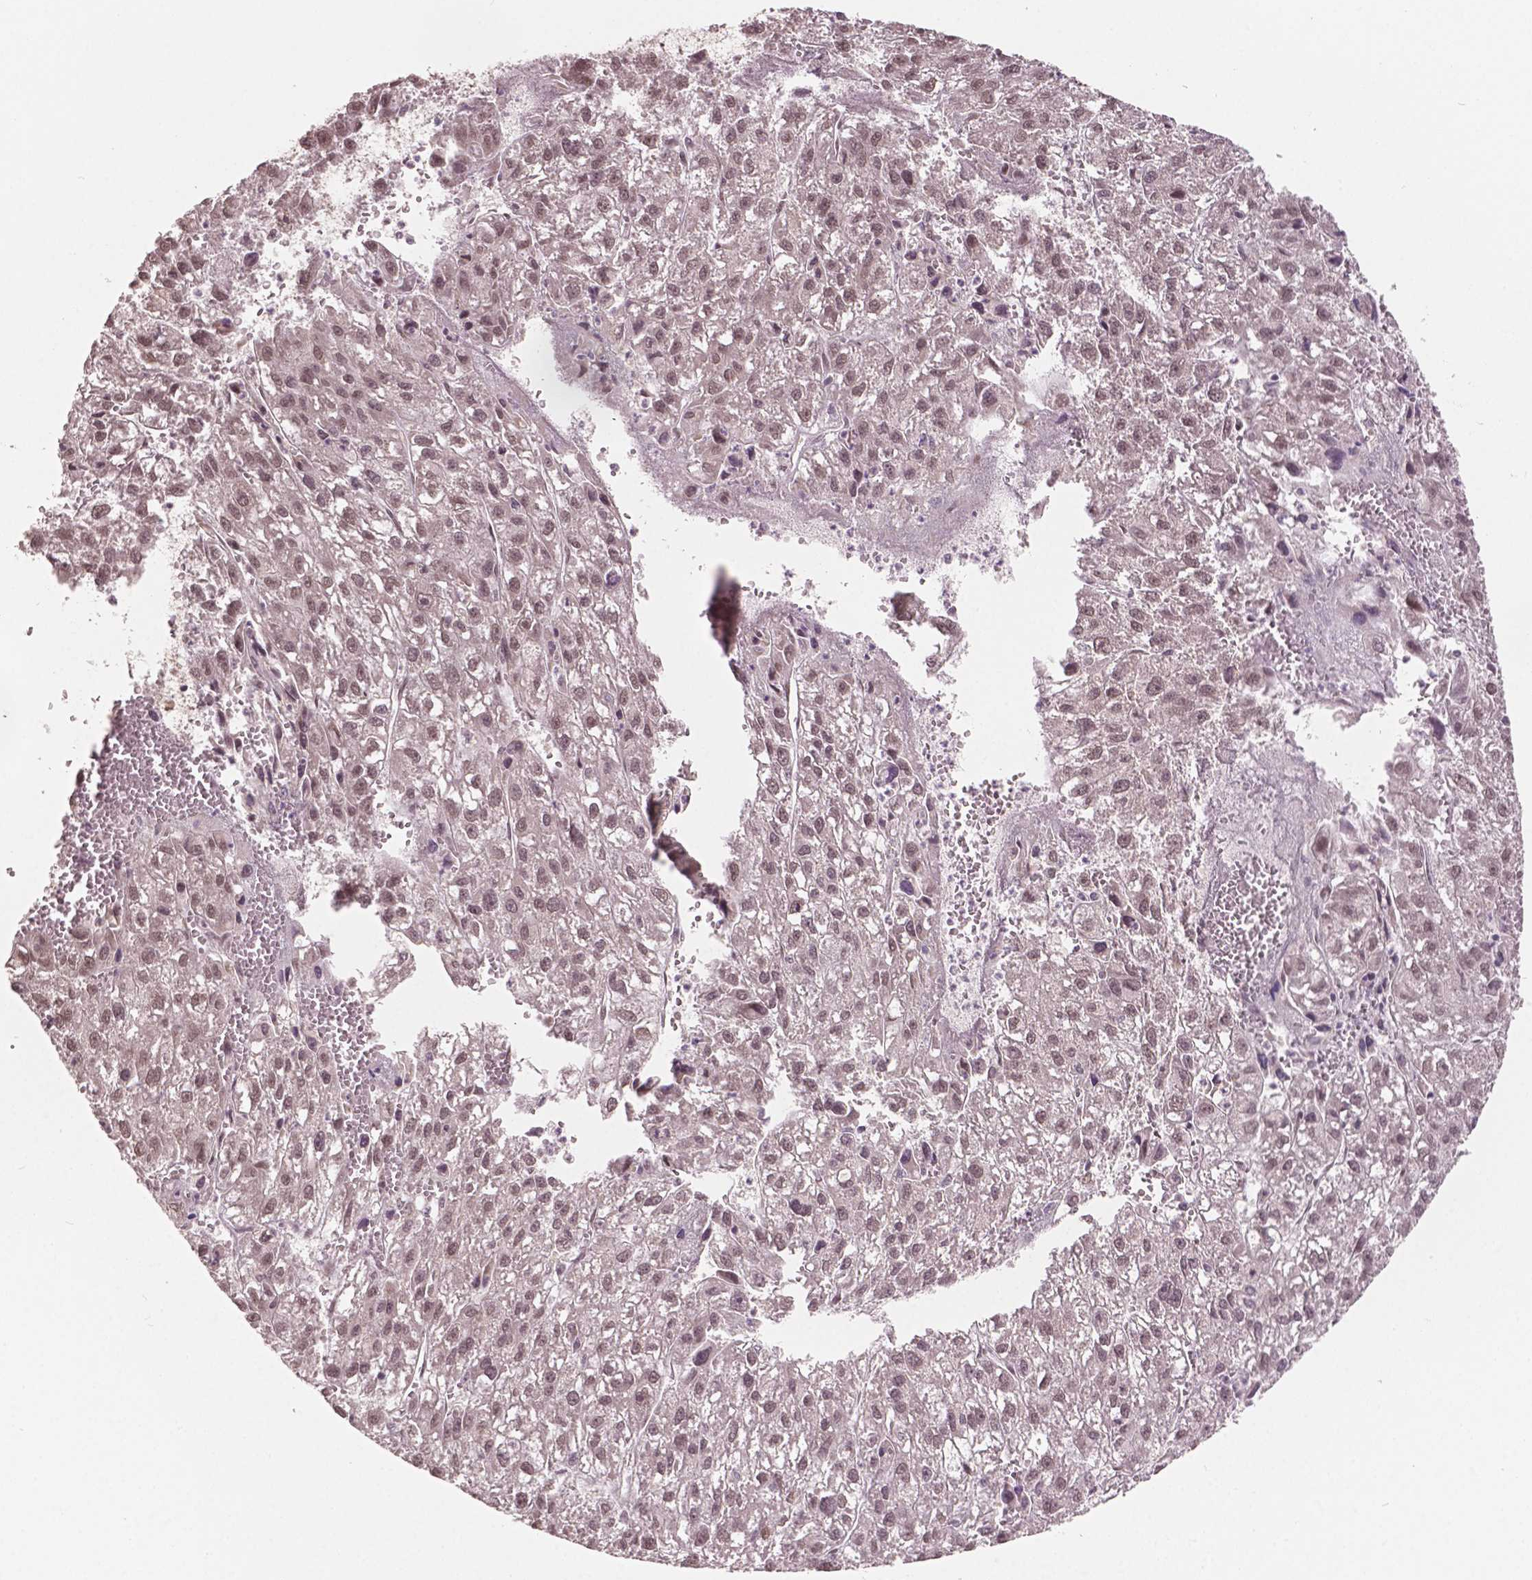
{"staining": {"intensity": "weak", "quantity": "25%-75%", "location": "nuclear"}, "tissue": "liver cancer", "cell_type": "Tumor cells", "image_type": "cancer", "snomed": [{"axis": "morphology", "description": "Carcinoma, Hepatocellular, NOS"}, {"axis": "topography", "description": "Liver"}], "caption": "Protein expression analysis of liver hepatocellular carcinoma demonstrates weak nuclear expression in about 25%-75% of tumor cells. The protein of interest is shown in brown color, while the nuclei are stained blue.", "gene": "HMBOX1", "patient": {"sex": "female", "age": 70}}